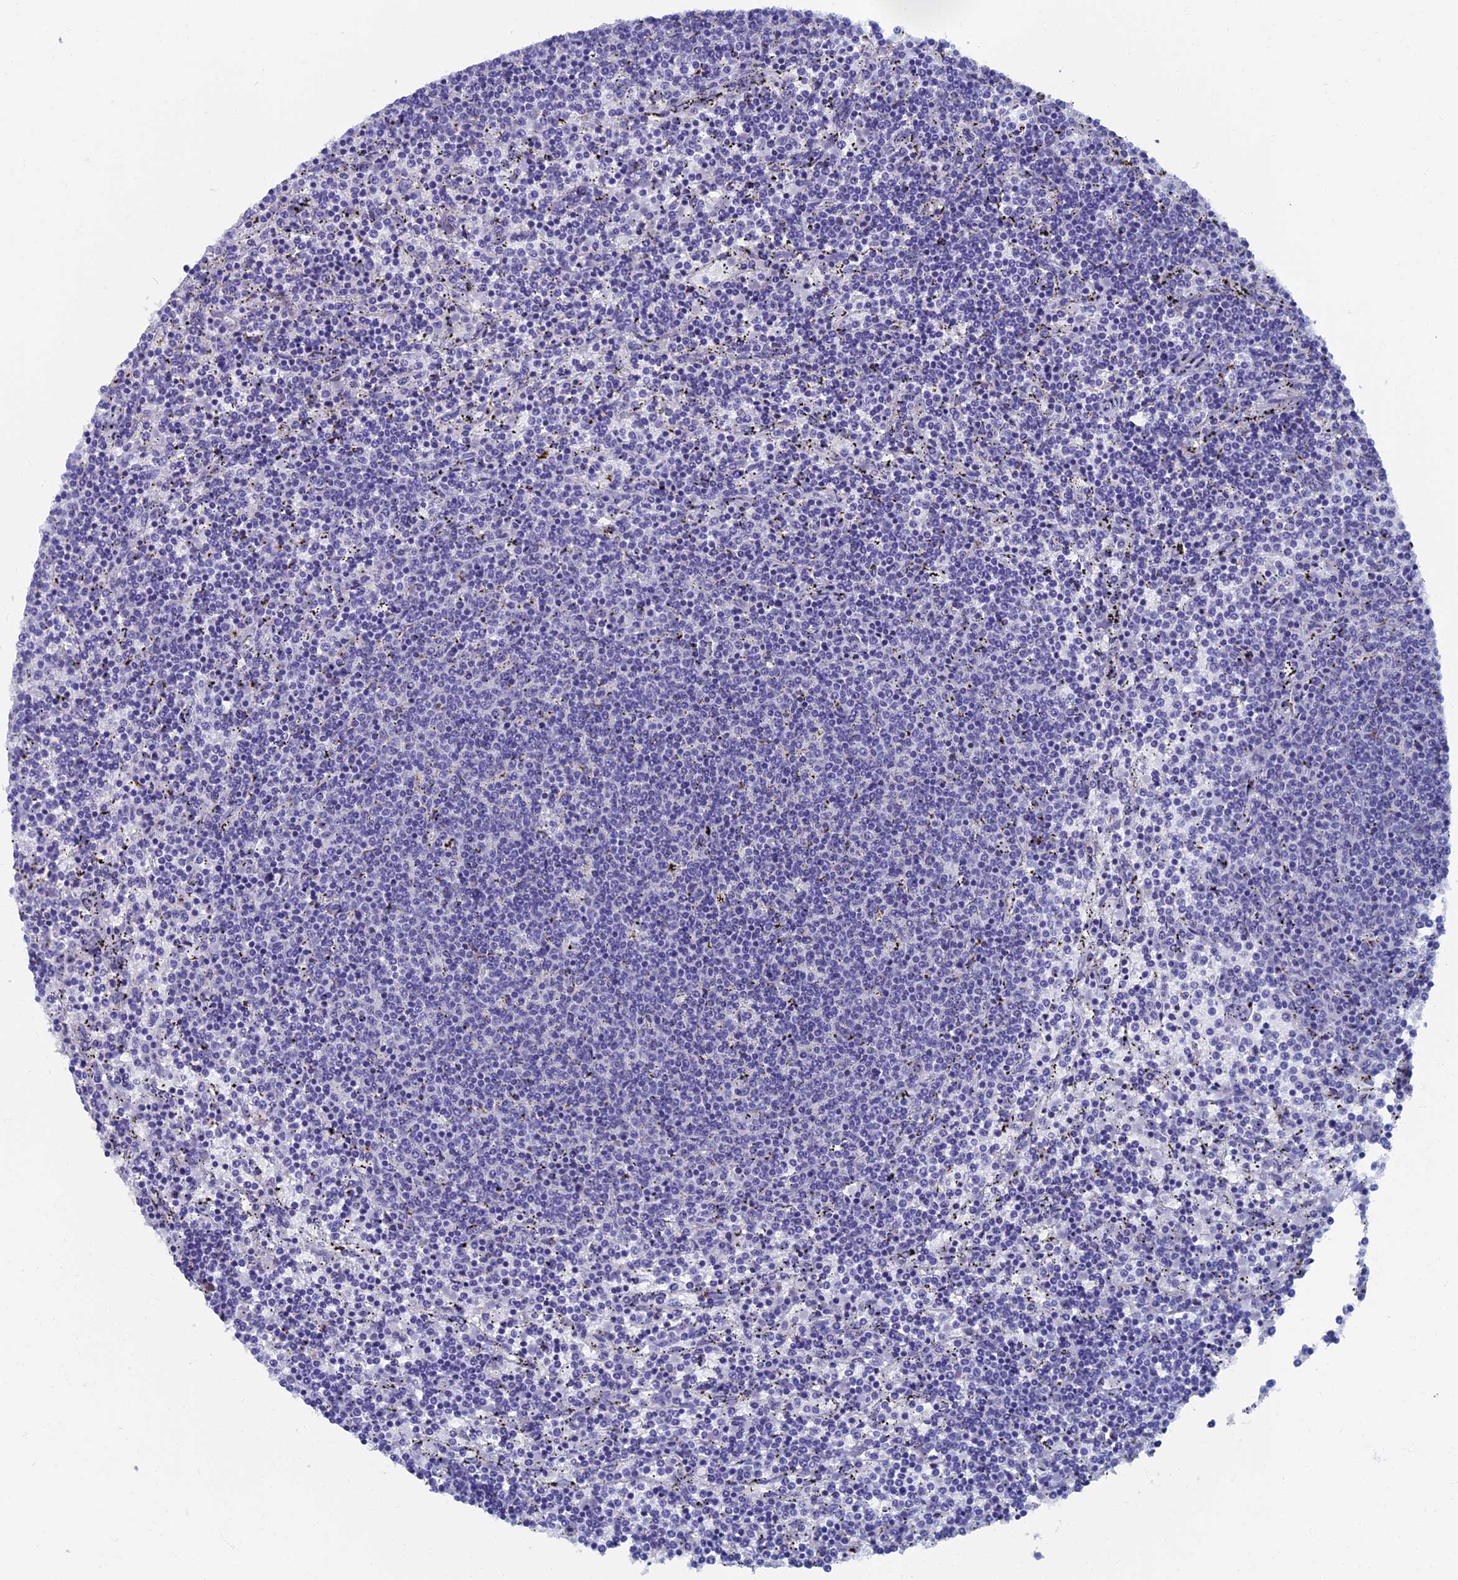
{"staining": {"intensity": "negative", "quantity": "none", "location": "none"}, "tissue": "lymphoma", "cell_type": "Tumor cells", "image_type": "cancer", "snomed": [{"axis": "morphology", "description": "Malignant lymphoma, non-Hodgkin's type, Low grade"}, {"axis": "topography", "description": "Spleen"}], "caption": "The micrograph demonstrates no significant staining in tumor cells of low-grade malignant lymphoma, non-Hodgkin's type.", "gene": "OAT", "patient": {"sex": "female", "age": 50}}